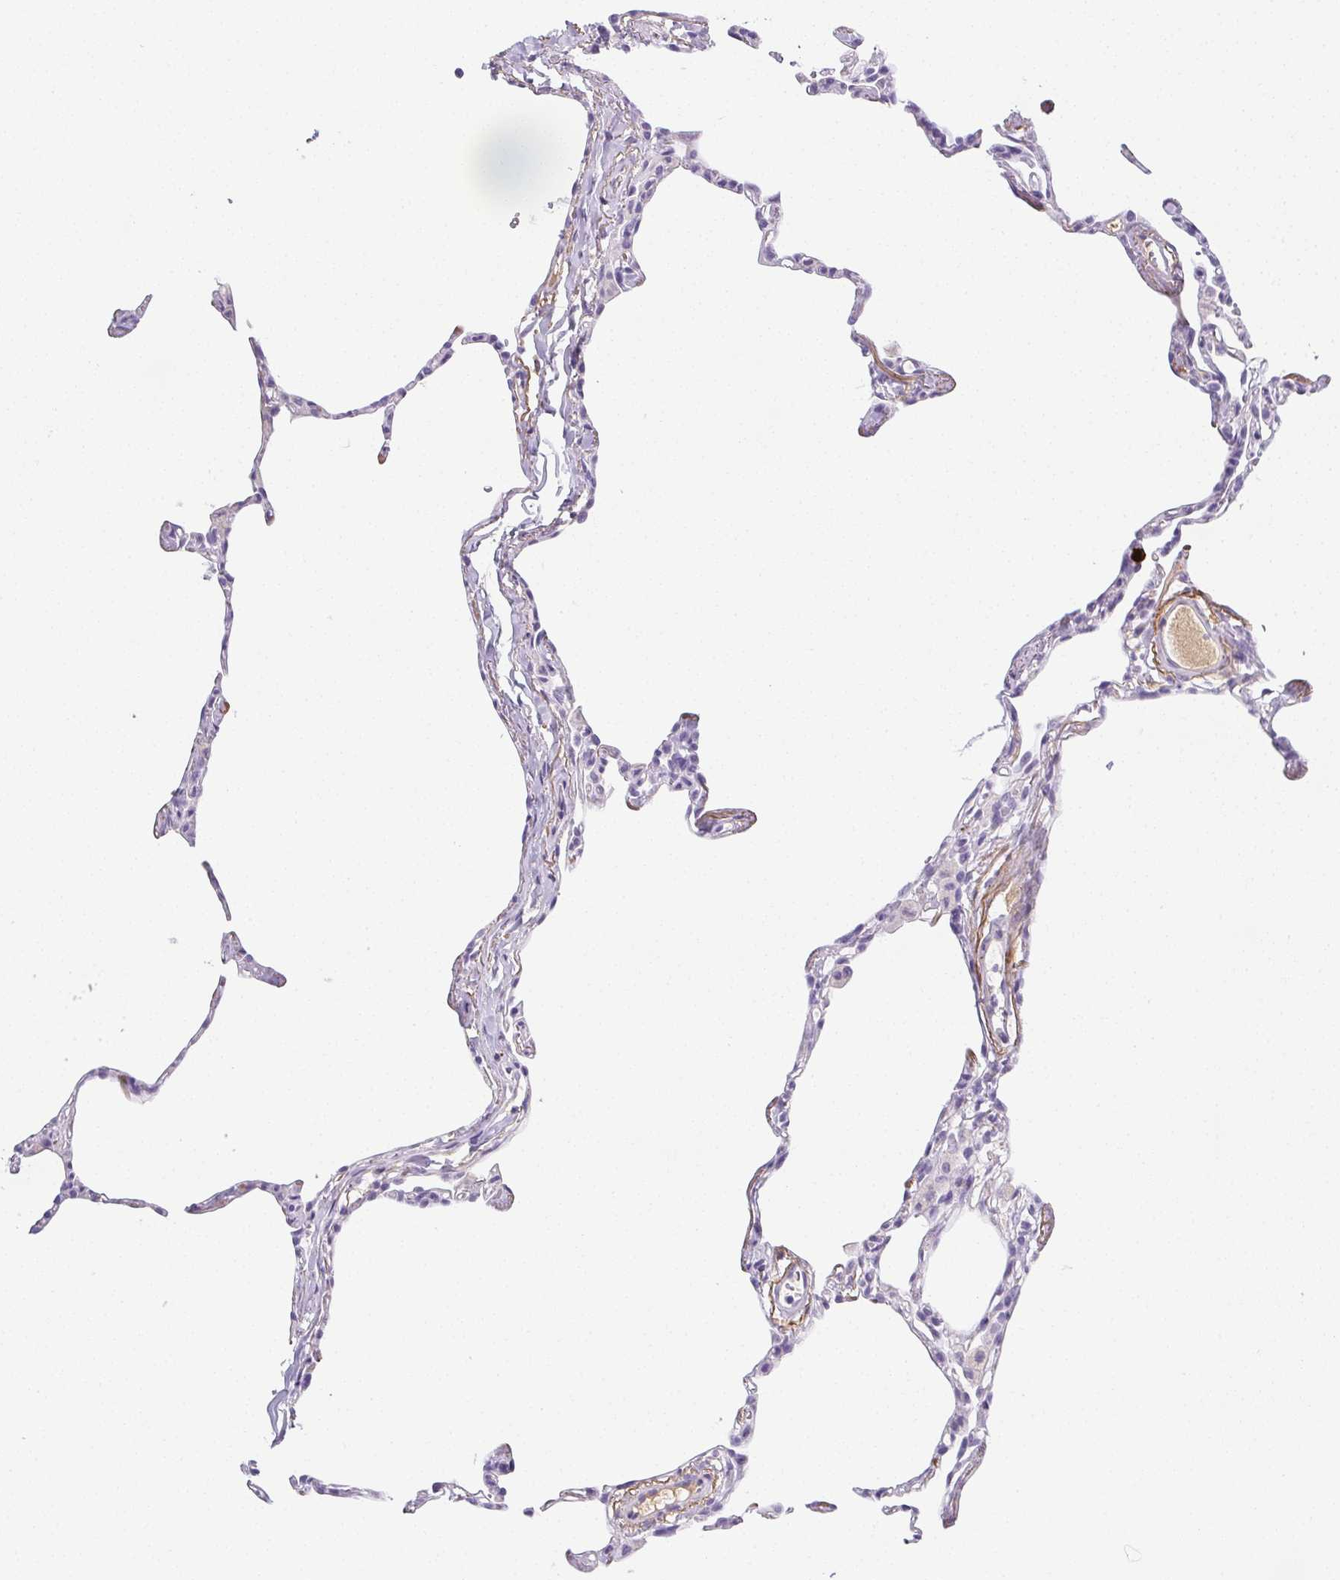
{"staining": {"intensity": "negative", "quantity": "none", "location": "none"}, "tissue": "lung", "cell_type": "Alveolar cells", "image_type": "normal", "snomed": [{"axis": "morphology", "description": "Normal tissue, NOS"}, {"axis": "topography", "description": "Lung"}], "caption": "IHC image of benign lung: human lung stained with DAB (3,3'-diaminobenzidine) exhibits no significant protein staining in alveolar cells. Nuclei are stained in blue.", "gene": "VTN", "patient": {"sex": "male", "age": 65}}